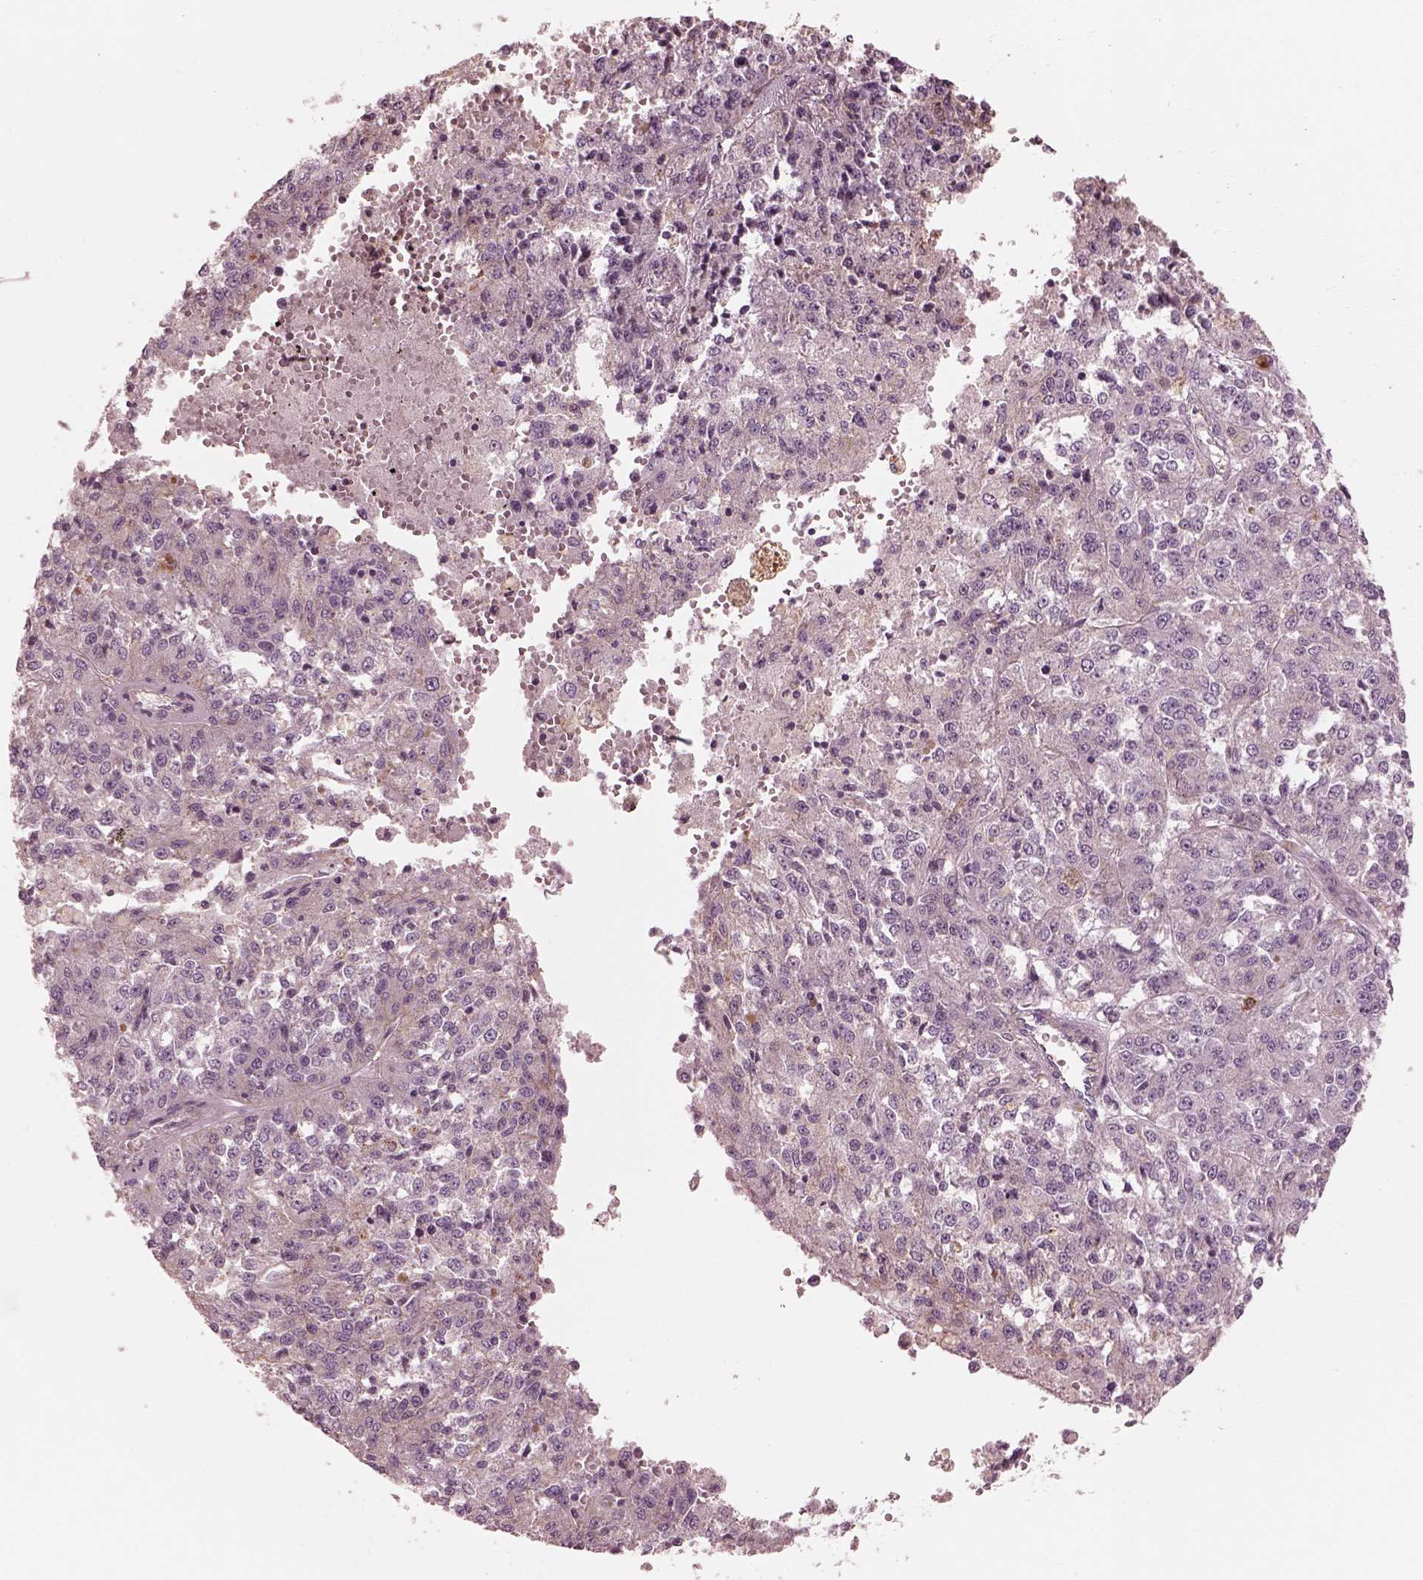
{"staining": {"intensity": "negative", "quantity": "none", "location": "none"}, "tissue": "melanoma", "cell_type": "Tumor cells", "image_type": "cancer", "snomed": [{"axis": "morphology", "description": "Malignant melanoma, Metastatic site"}, {"axis": "topography", "description": "Lymph node"}], "caption": "High magnification brightfield microscopy of malignant melanoma (metastatic site) stained with DAB (brown) and counterstained with hematoxylin (blue): tumor cells show no significant positivity.", "gene": "ELAPOR1", "patient": {"sex": "female", "age": 64}}